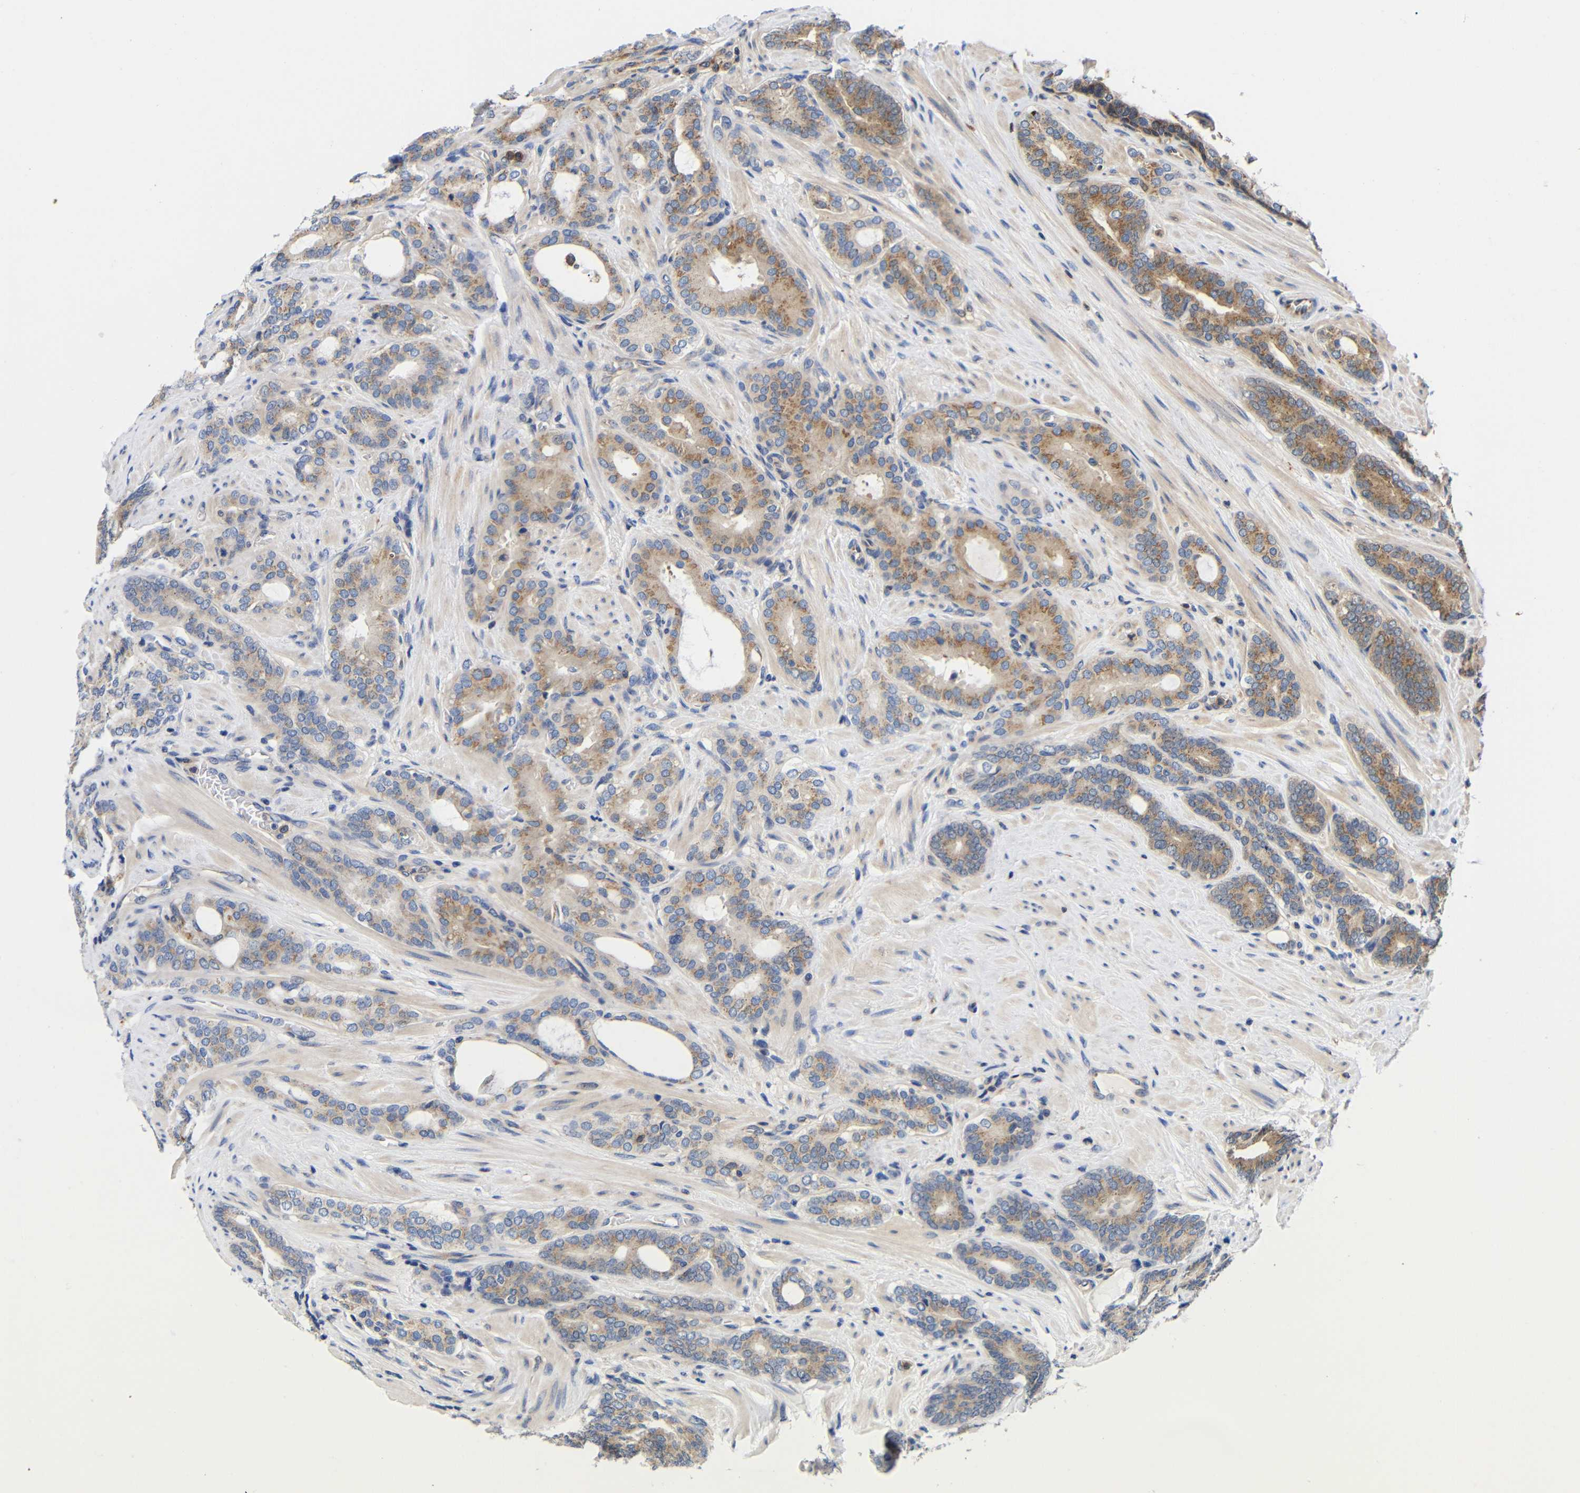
{"staining": {"intensity": "moderate", "quantity": ">75%", "location": "cytoplasmic/membranous"}, "tissue": "prostate cancer", "cell_type": "Tumor cells", "image_type": "cancer", "snomed": [{"axis": "morphology", "description": "Adenocarcinoma, Low grade"}, {"axis": "topography", "description": "Prostate"}], "caption": "Immunohistochemical staining of human adenocarcinoma (low-grade) (prostate) exhibits medium levels of moderate cytoplasmic/membranous protein expression in about >75% of tumor cells. The protein of interest is shown in brown color, while the nuclei are stained blue.", "gene": "LRRCC1", "patient": {"sex": "male", "age": 63}}